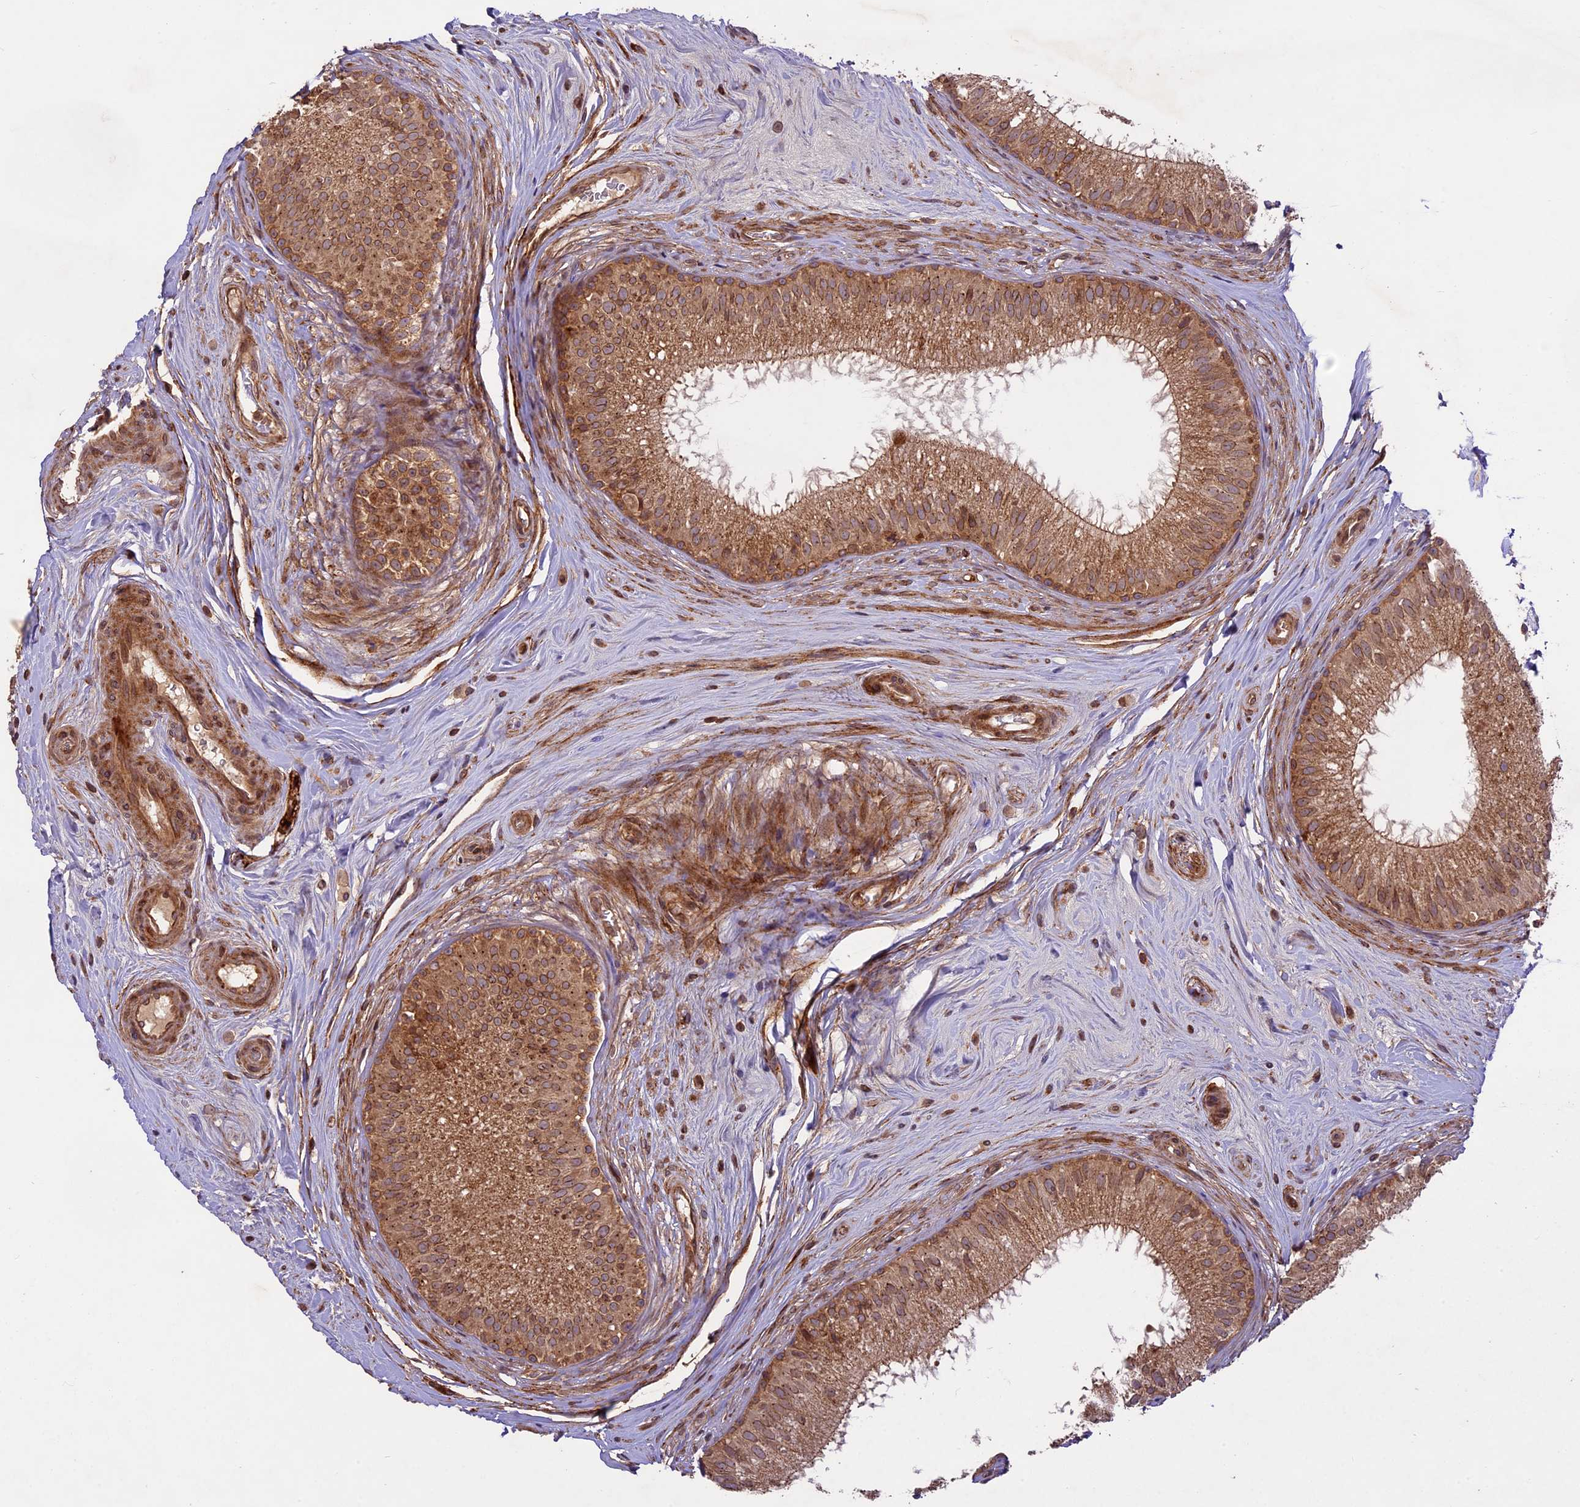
{"staining": {"intensity": "moderate", "quantity": ">75%", "location": "cytoplasmic/membranous,nuclear"}, "tissue": "epididymis", "cell_type": "Glandular cells", "image_type": "normal", "snomed": [{"axis": "morphology", "description": "Normal tissue, NOS"}, {"axis": "topography", "description": "Epididymis"}], "caption": "Unremarkable epididymis reveals moderate cytoplasmic/membranous,nuclear positivity in approximately >75% of glandular cells, visualized by immunohistochemistry. (IHC, brightfield microscopy, high magnification).", "gene": "DGKH", "patient": {"sex": "male", "age": 33}}